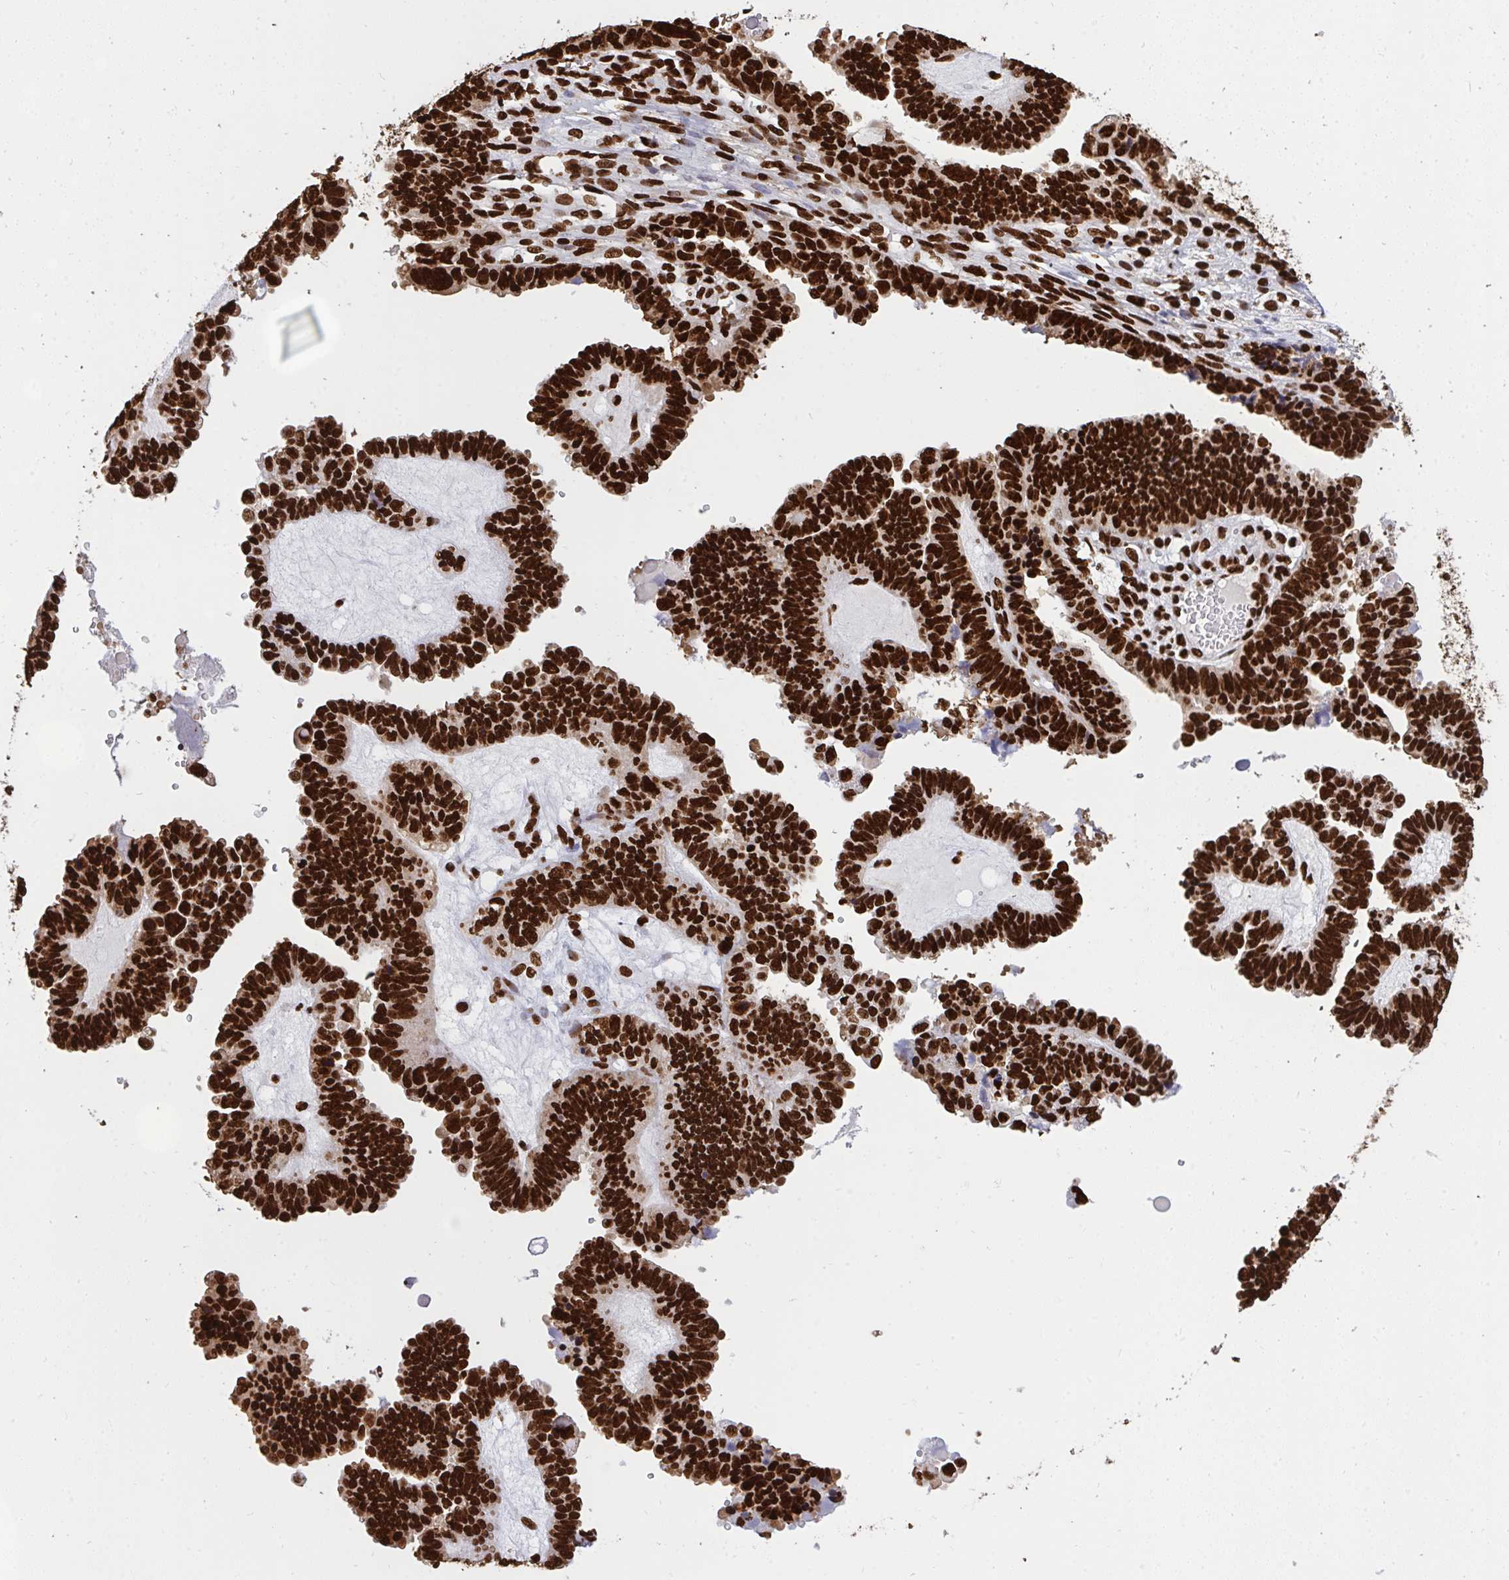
{"staining": {"intensity": "strong", "quantity": ">75%", "location": "nuclear"}, "tissue": "ovarian cancer", "cell_type": "Tumor cells", "image_type": "cancer", "snomed": [{"axis": "morphology", "description": "Cystadenocarcinoma, serous, NOS"}, {"axis": "topography", "description": "Ovary"}], "caption": "Tumor cells show high levels of strong nuclear positivity in about >75% of cells in ovarian cancer (serous cystadenocarcinoma). (brown staining indicates protein expression, while blue staining denotes nuclei).", "gene": "HNRNPL", "patient": {"sex": "female", "age": 51}}